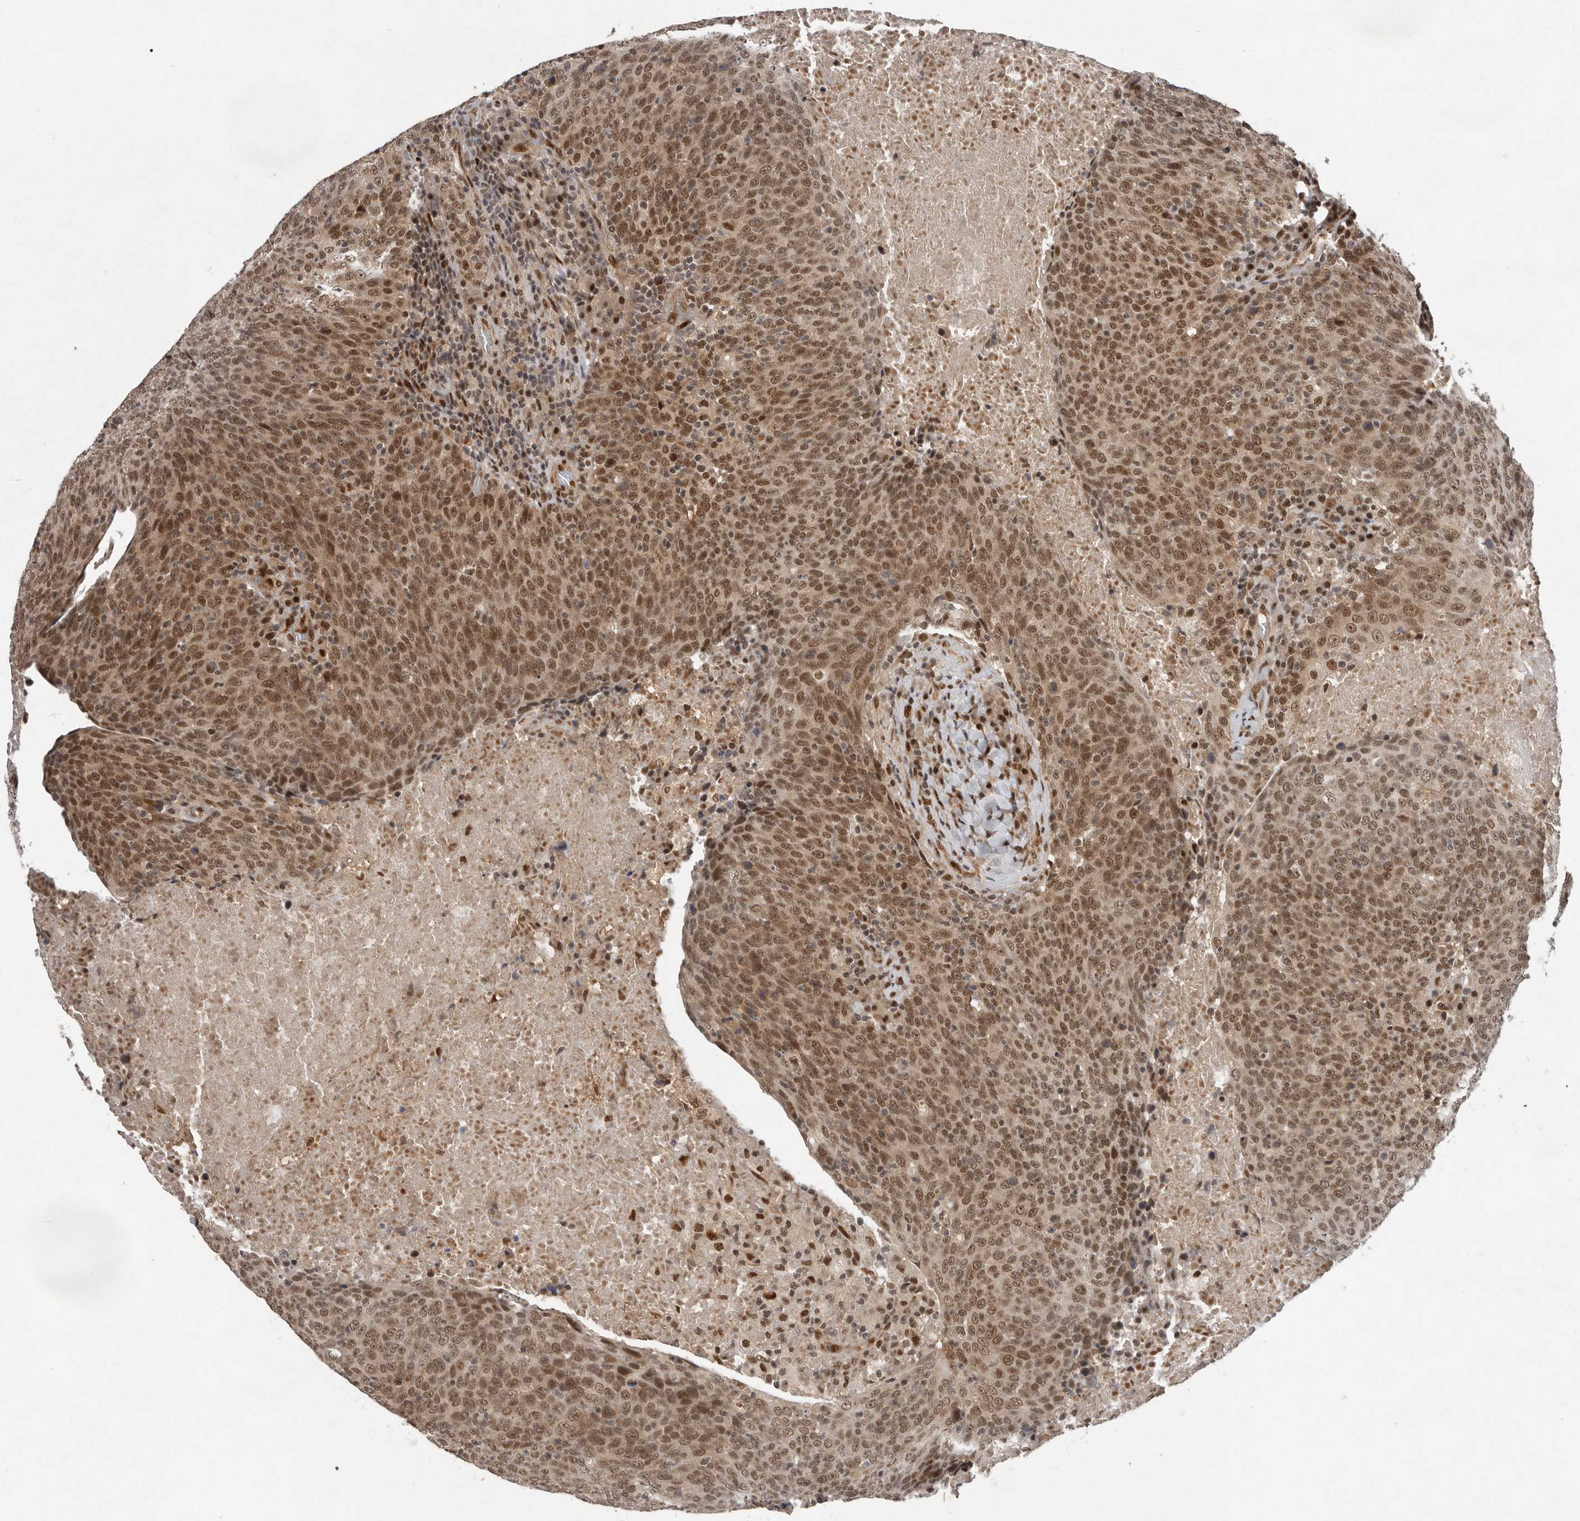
{"staining": {"intensity": "moderate", "quantity": ">75%", "location": "cytoplasmic/membranous,nuclear"}, "tissue": "head and neck cancer", "cell_type": "Tumor cells", "image_type": "cancer", "snomed": [{"axis": "morphology", "description": "Squamous cell carcinoma, NOS"}, {"axis": "morphology", "description": "Squamous cell carcinoma, metastatic, NOS"}, {"axis": "topography", "description": "Lymph node"}, {"axis": "topography", "description": "Head-Neck"}], "caption": "This is a photomicrograph of IHC staining of squamous cell carcinoma (head and neck), which shows moderate expression in the cytoplasmic/membranous and nuclear of tumor cells.", "gene": "CDC27", "patient": {"sex": "male", "age": 62}}